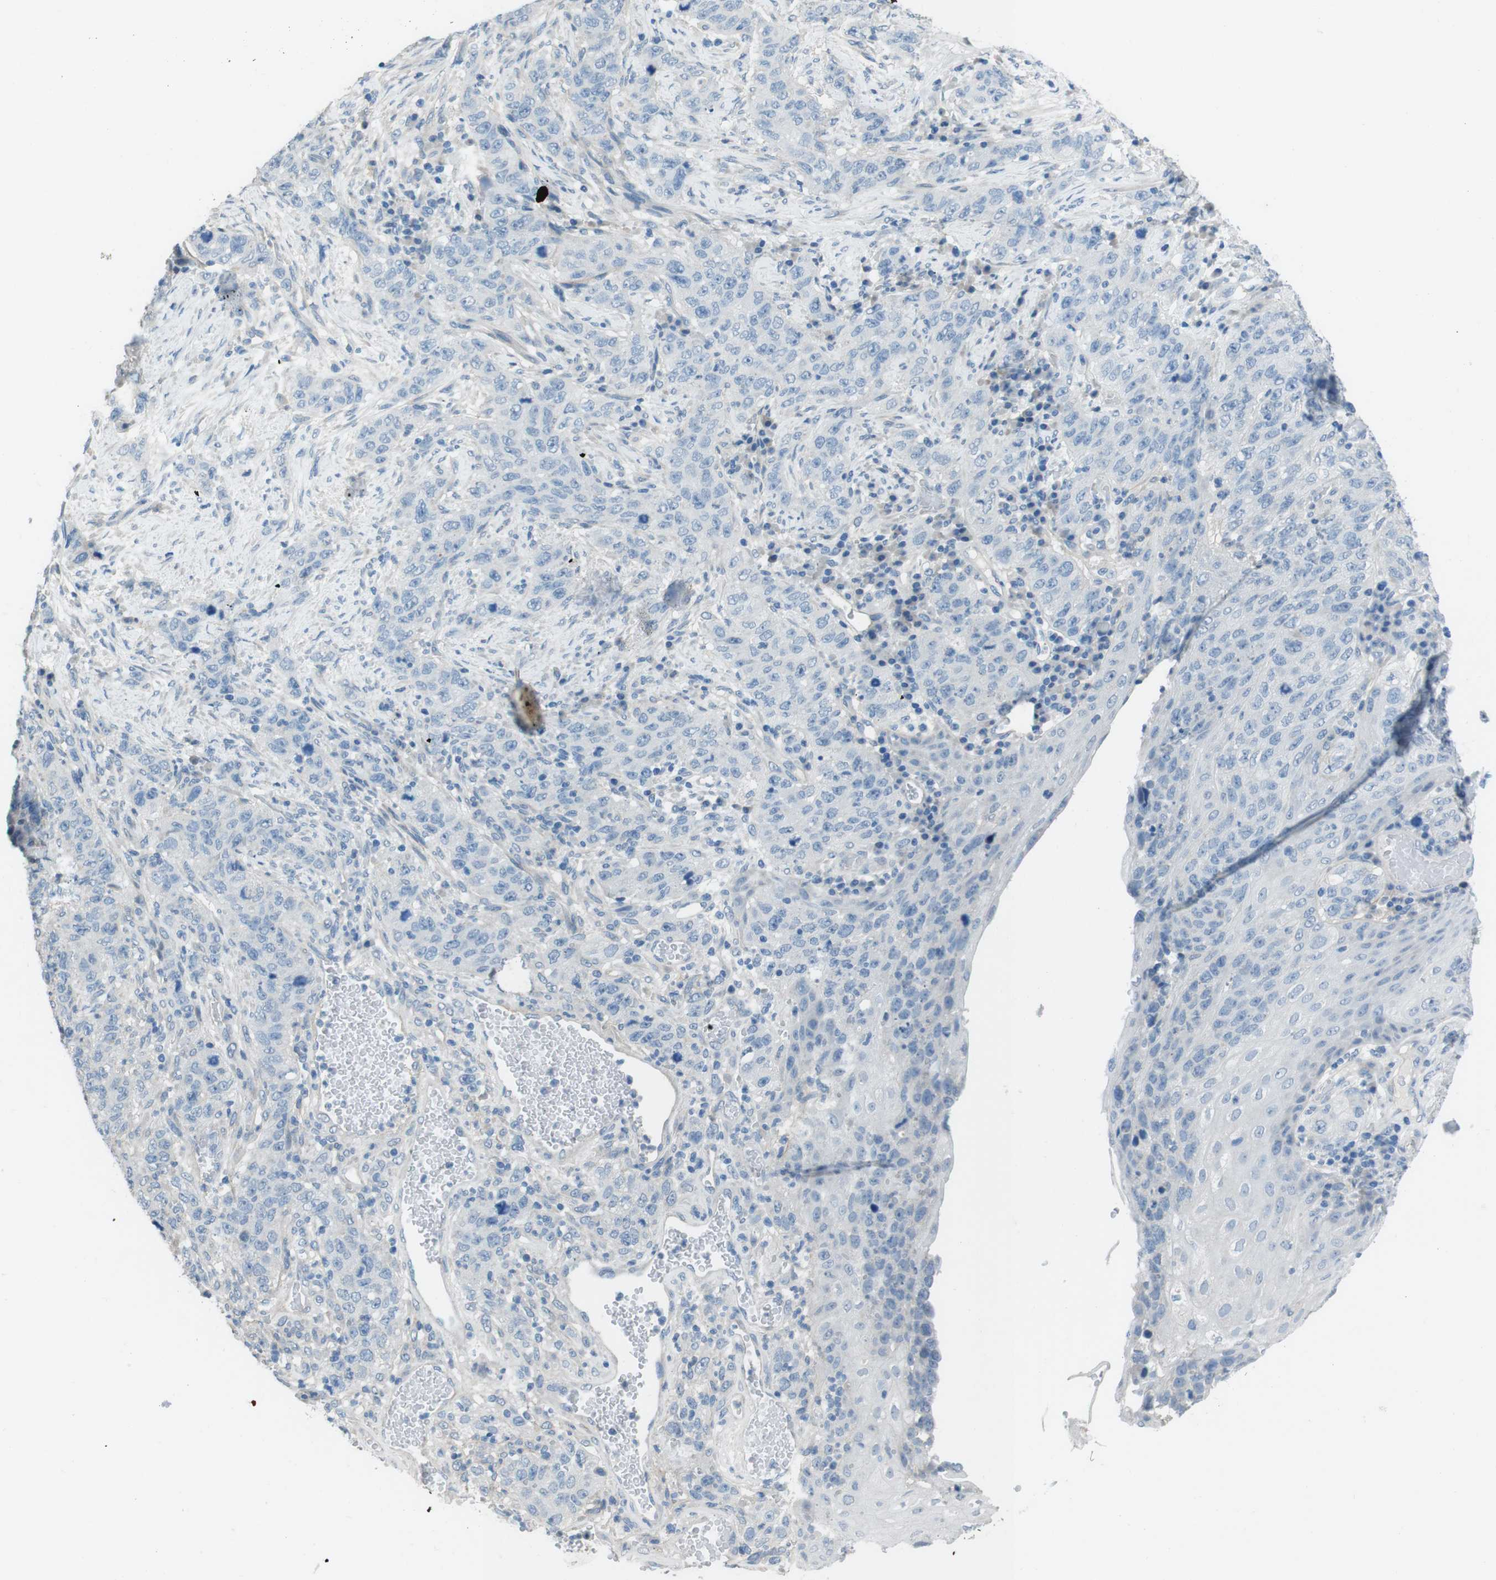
{"staining": {"intensity": "negative", "quantity": "none", "location": "none"}, "tissue": "stomach cancer", "cell_type": "Tumor cells", "image_type": "cancer", "snomed": [{"axis": "morphology", "description": "Adenocarcinoma, NOS"}, {"axis": "topography", "description": "Stomach"}], "caption": "A high-resolution micrograph shows immunohistochemistry (IHC) staining of stomach cancer, which reveals no significant staining in tumor cells.", "gene": "CYP2C8", "patient": {"sex": "male", "age": 48}}